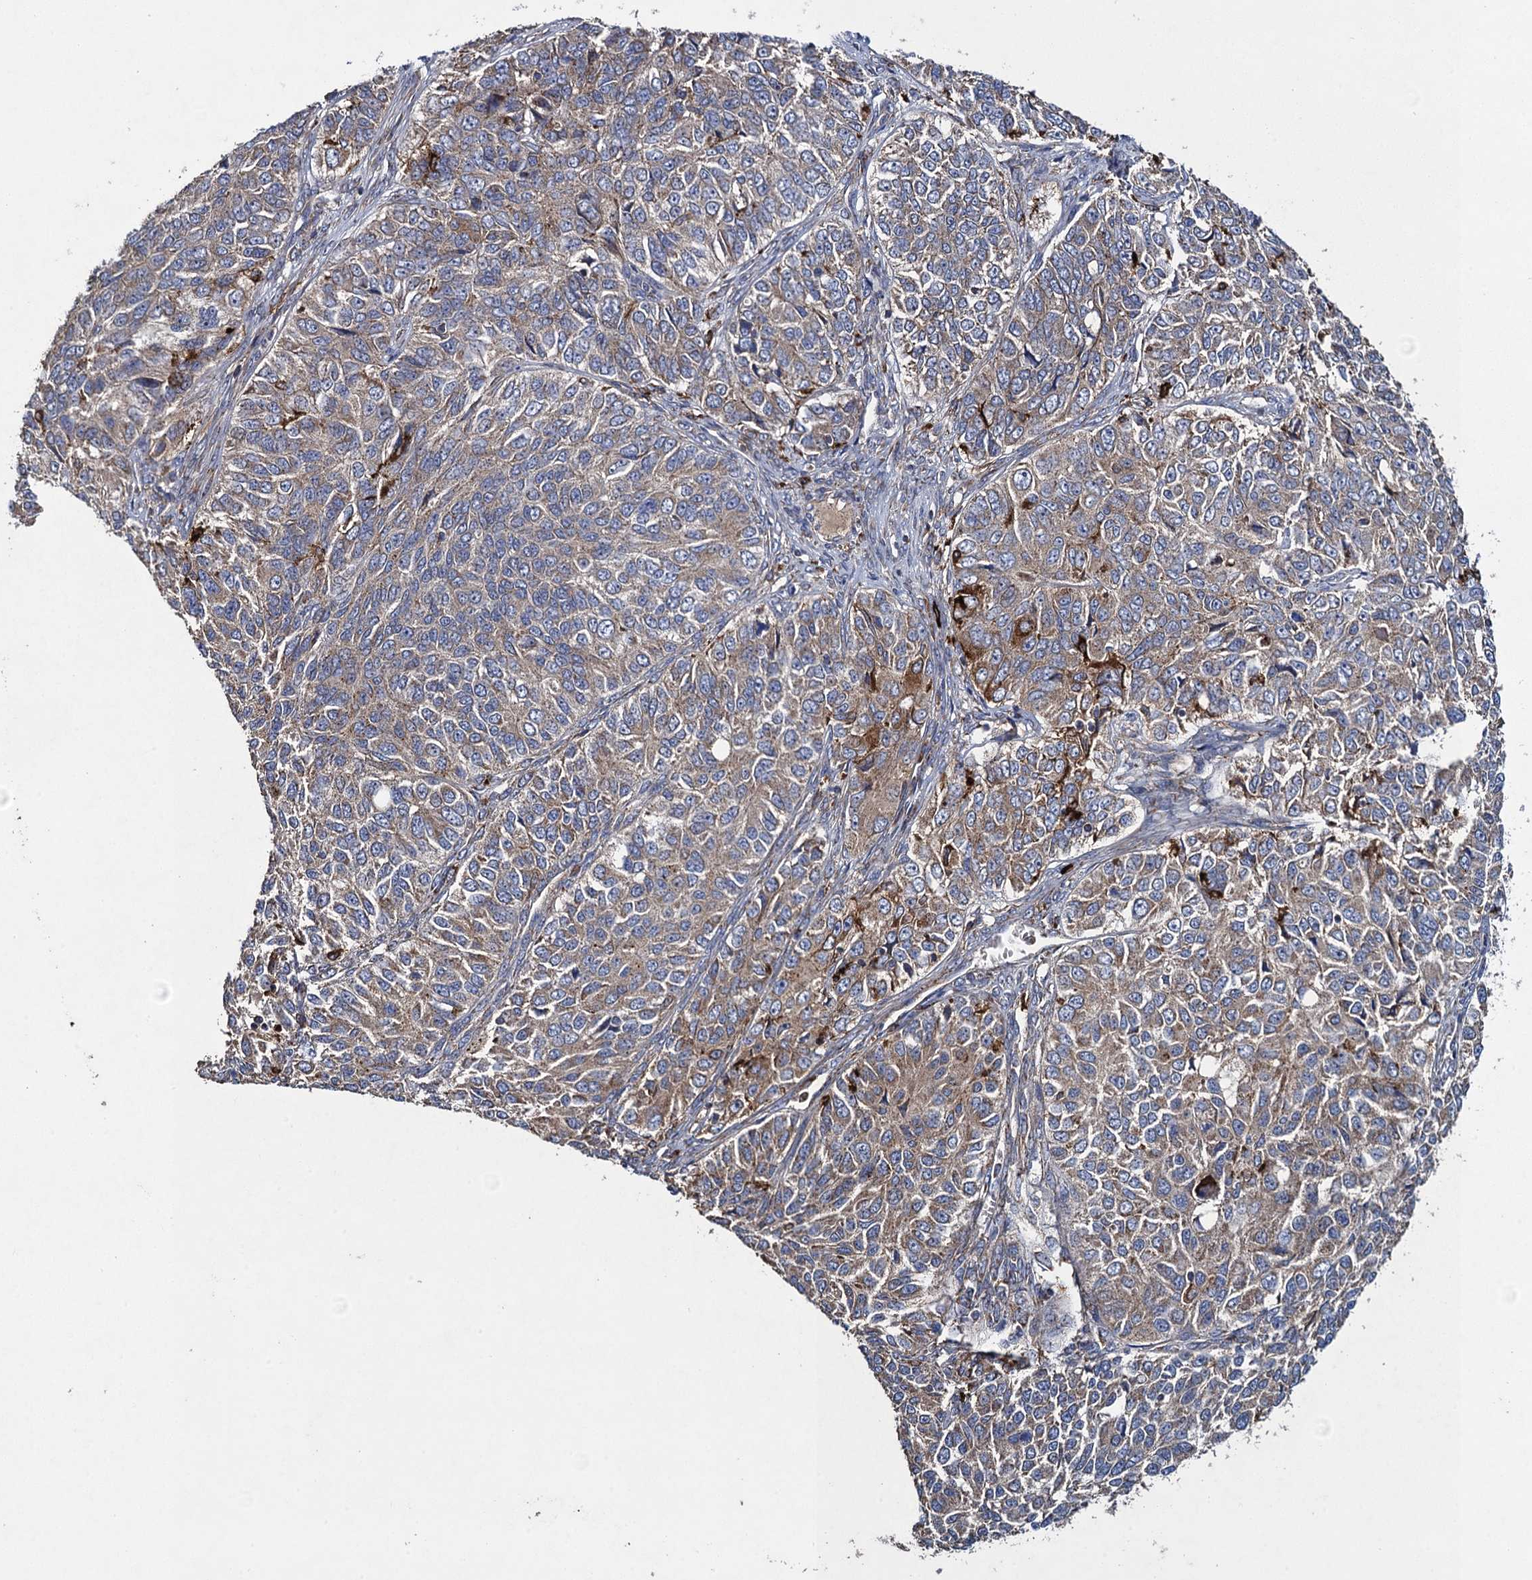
{"staining": {"intensity": "weak", "quantity": ">75%", "location": "cytoplasmic/membranous"}, "tissue": "ovarian cancer", "cell_type": "Tumor cells", "image_type": "cancer", "snomed": [{"axis": "morphology", "description": "Carcinoma, endometroid"}, {"axis": "topography", "description": "Ovary"}], "caption": "A low amount of weak cytoplasmic/membranous positivity is appreciated in approximately >75% of tumor cells in ovarian cancer (endometroid carcinoma) tissue.", "gene": "TXNDC11", "patient": {"sex": "female", "age": 51}}